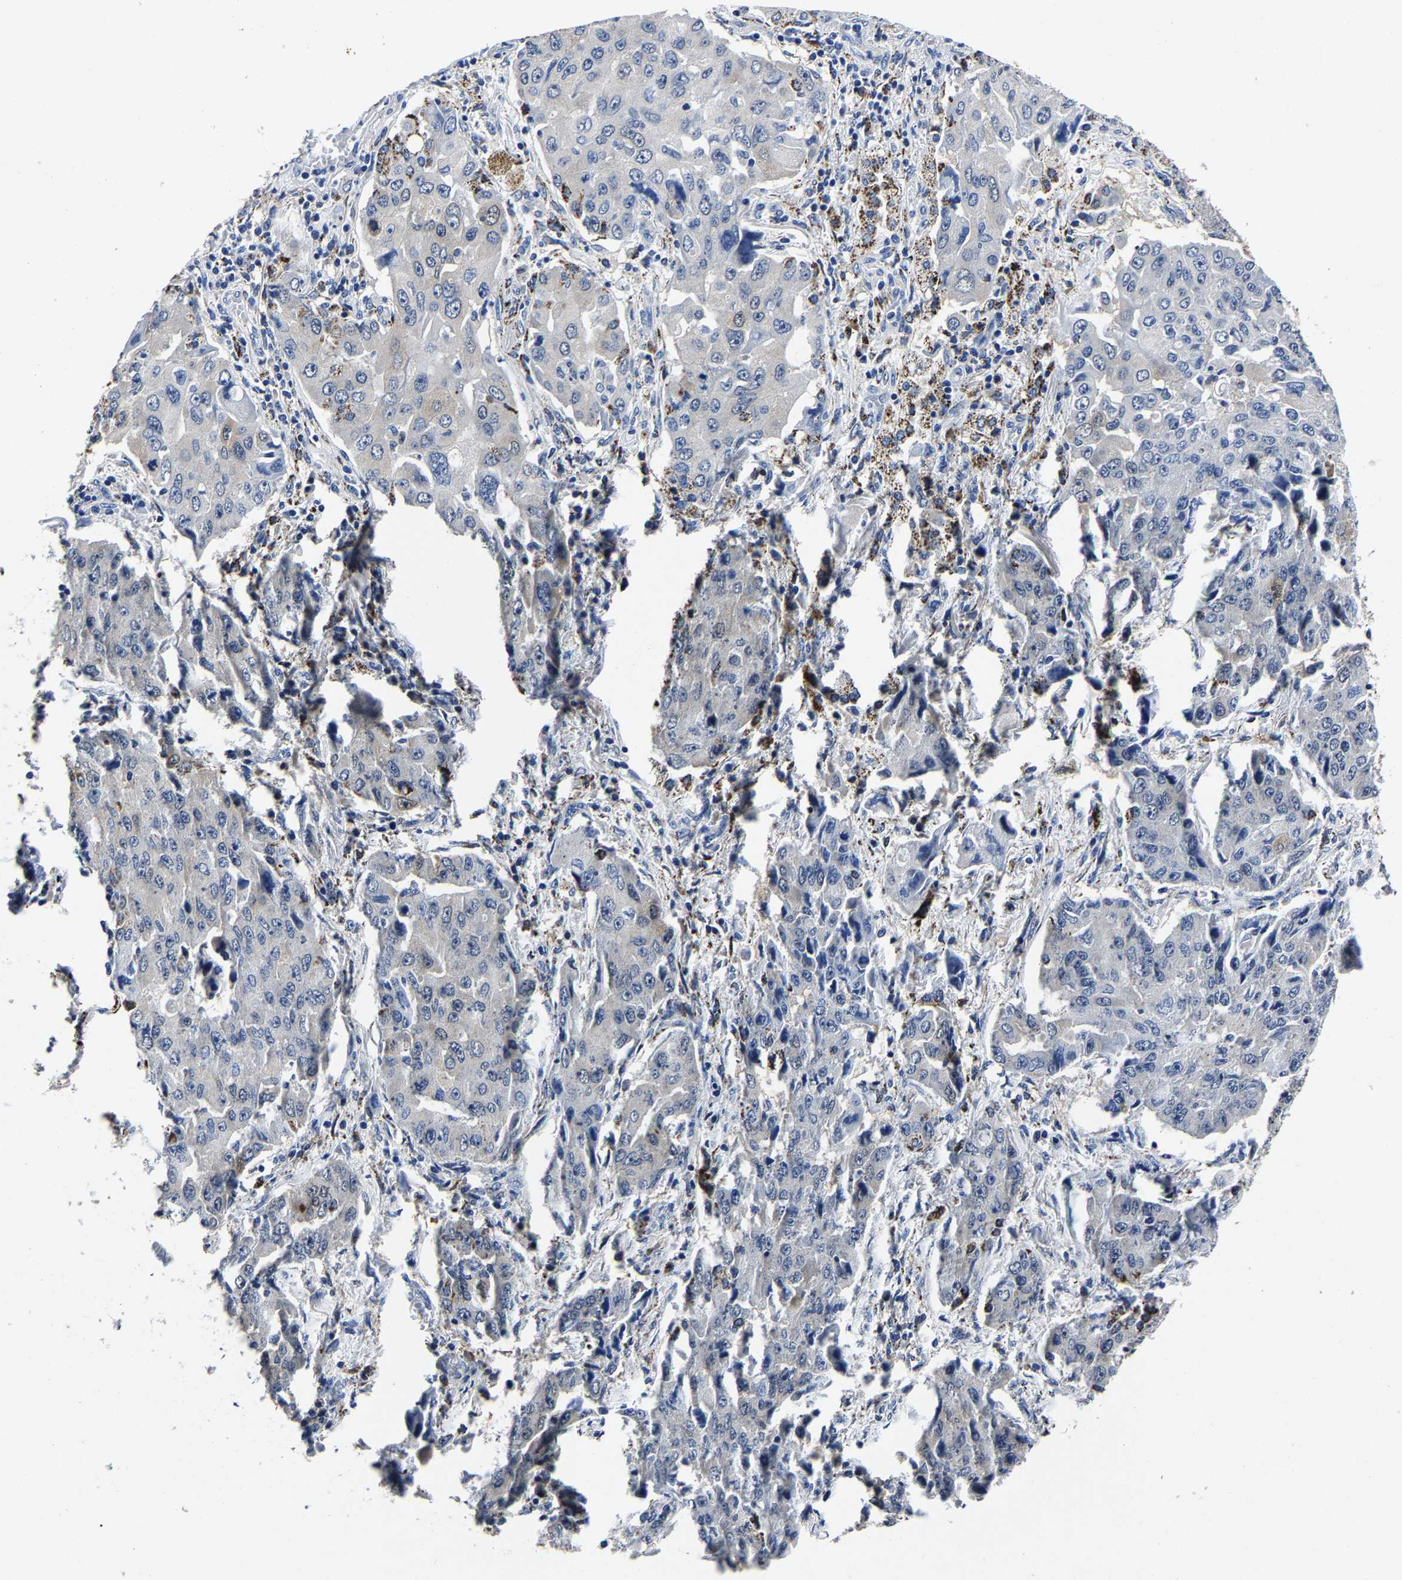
{"staining": {"intensity": "negative", "quantity": "none", "location": "none"}, "tissue": "lung cancer", "cell_type": "Tumor cells", "image_type": "cancer", "snomed": [{"axis": "morphology", "description": "Adenocarcinoma, NOS"}, {"axis": "topography", "description": "Lung"}], "caption": "An image of adenocarcinoma (lung) stained for a protein displays no brown staining in tumor cells.", "gene": "PSPH", "patient": {"sex": "female", "age": 65}}